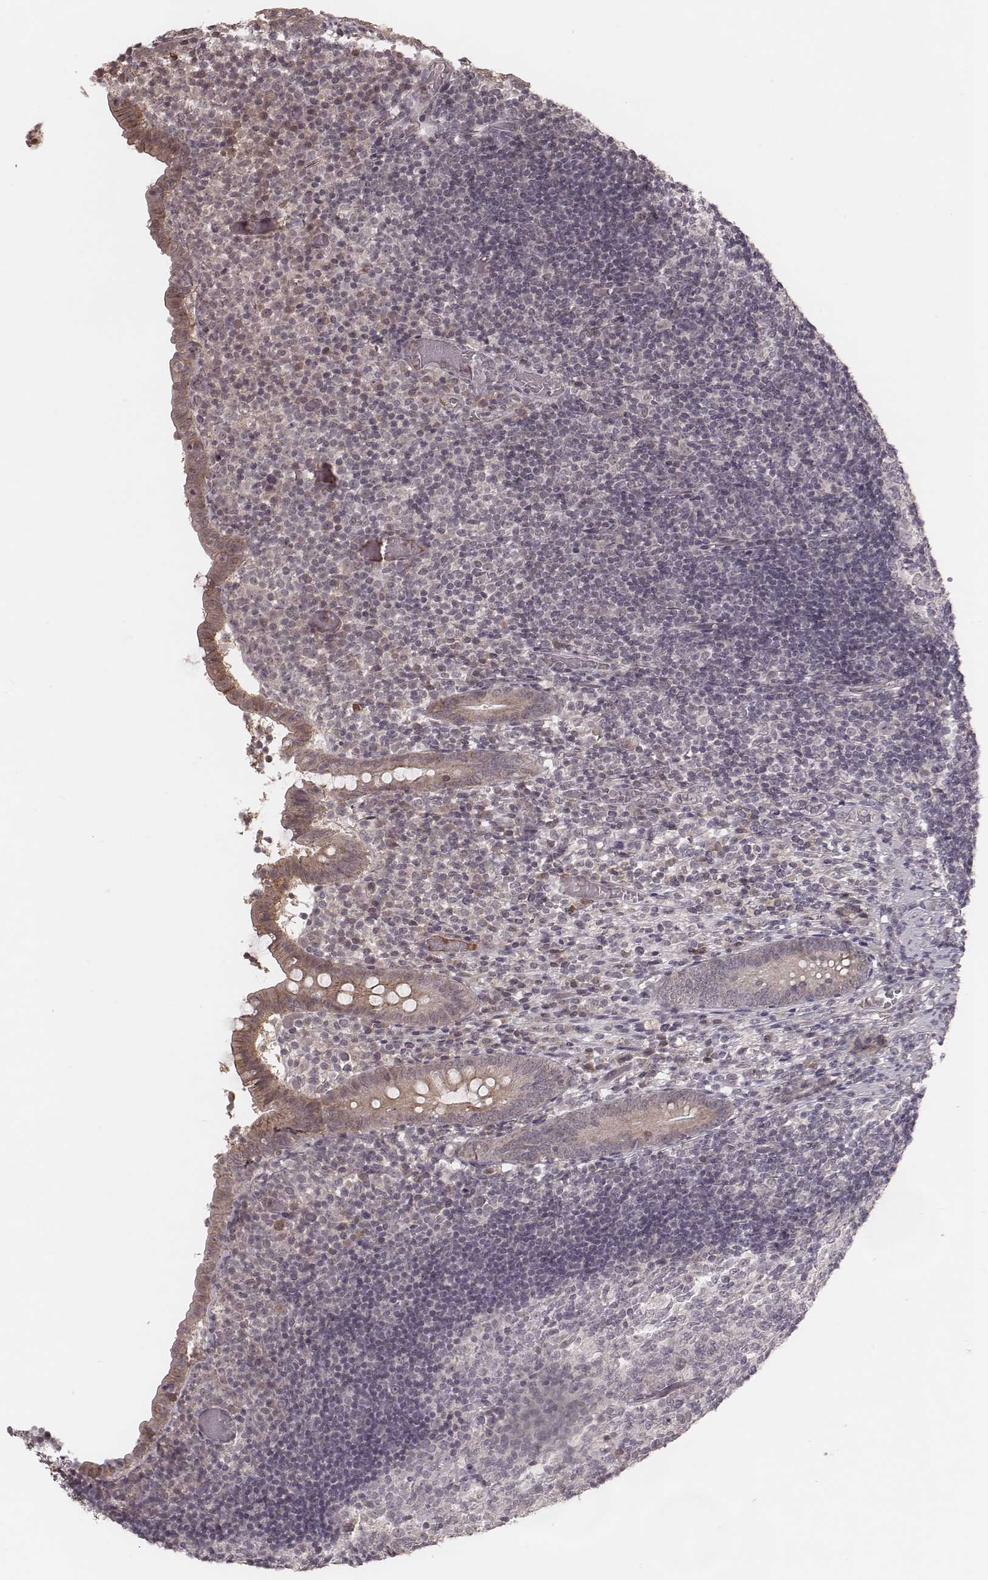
{"staining": {"intensity": "weak", "quantity": ">75%", "location": "cytoplasmic/membranous"}, "tissue": "appendix", "cell_type": "Glandular cells", "image_type": "normal", "snomed": [{"axis": "morphology", "description": "Normal tissue, NOS"}, {"axis": "topography", "description": "Appendix"}], "caption": "Brown immunohistochemical staining in benign appendix reveals weak cytoplasmic/membranous expression in approximately >75% of glandular cells.", "gene": "IL5", "patient": {"sex": "female", "age": 32}}